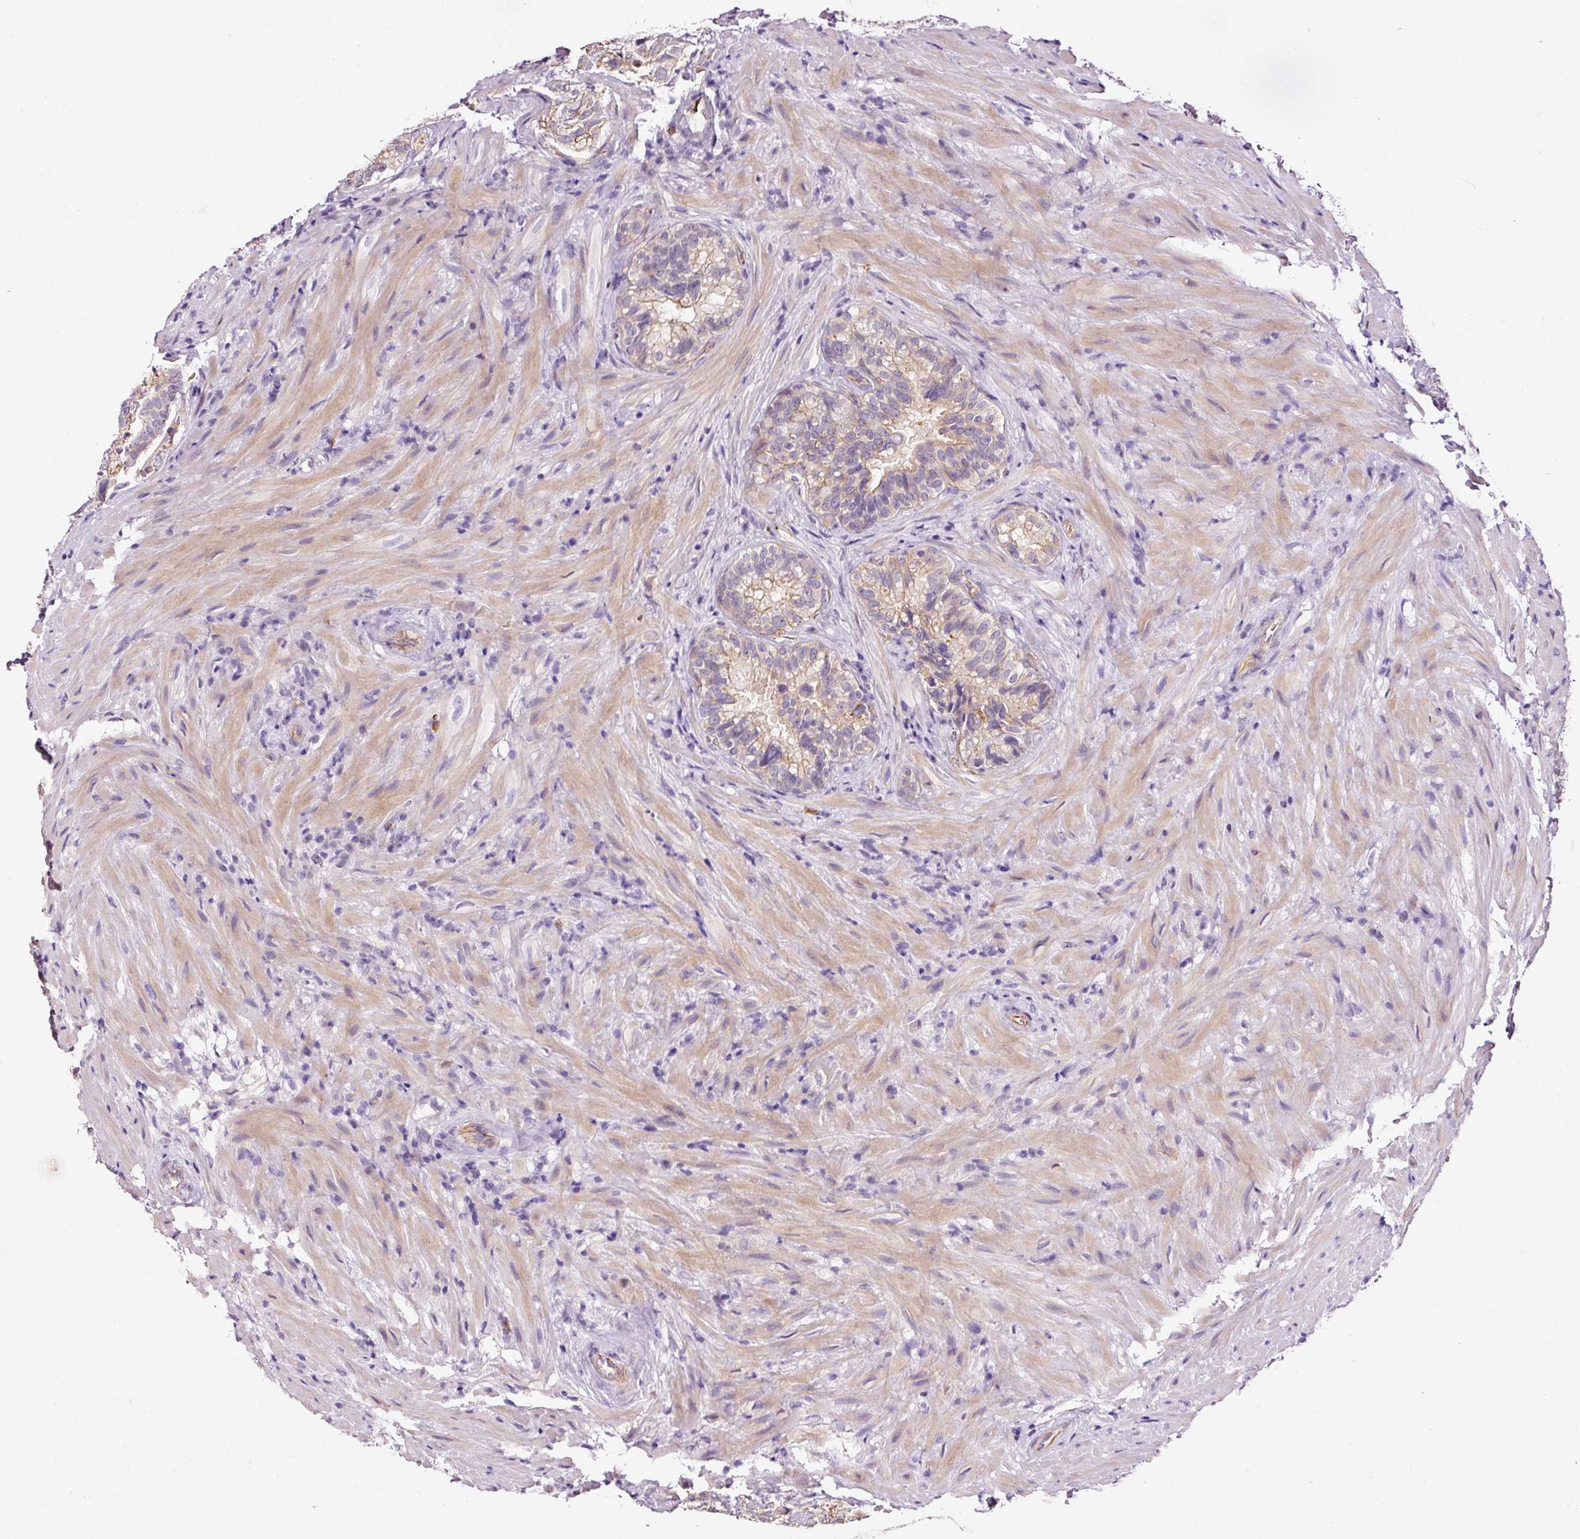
{"staining": {"intensity": "moderate", "quantity": "25%-75%", "location": "cytoplasmic/membranous"}, "tissue": "seminal vesicle", "cell_type": "Glandular cells", "image_type": "normal", "snomed": [{"axis": "morphology", "description": "Normal tissue, NOS"}, {"axis": "topography", "description": "Seminal veicle"}], "caption": "Moderate cytoplasmic/membranous expression for a protein is identified in approximately 25%-75% of glandular cells of benign seminal vesicle using immunohistochemistry (IHC).", "gene": "ABCB4", "patient": {"sex": "male", "age": 68}}